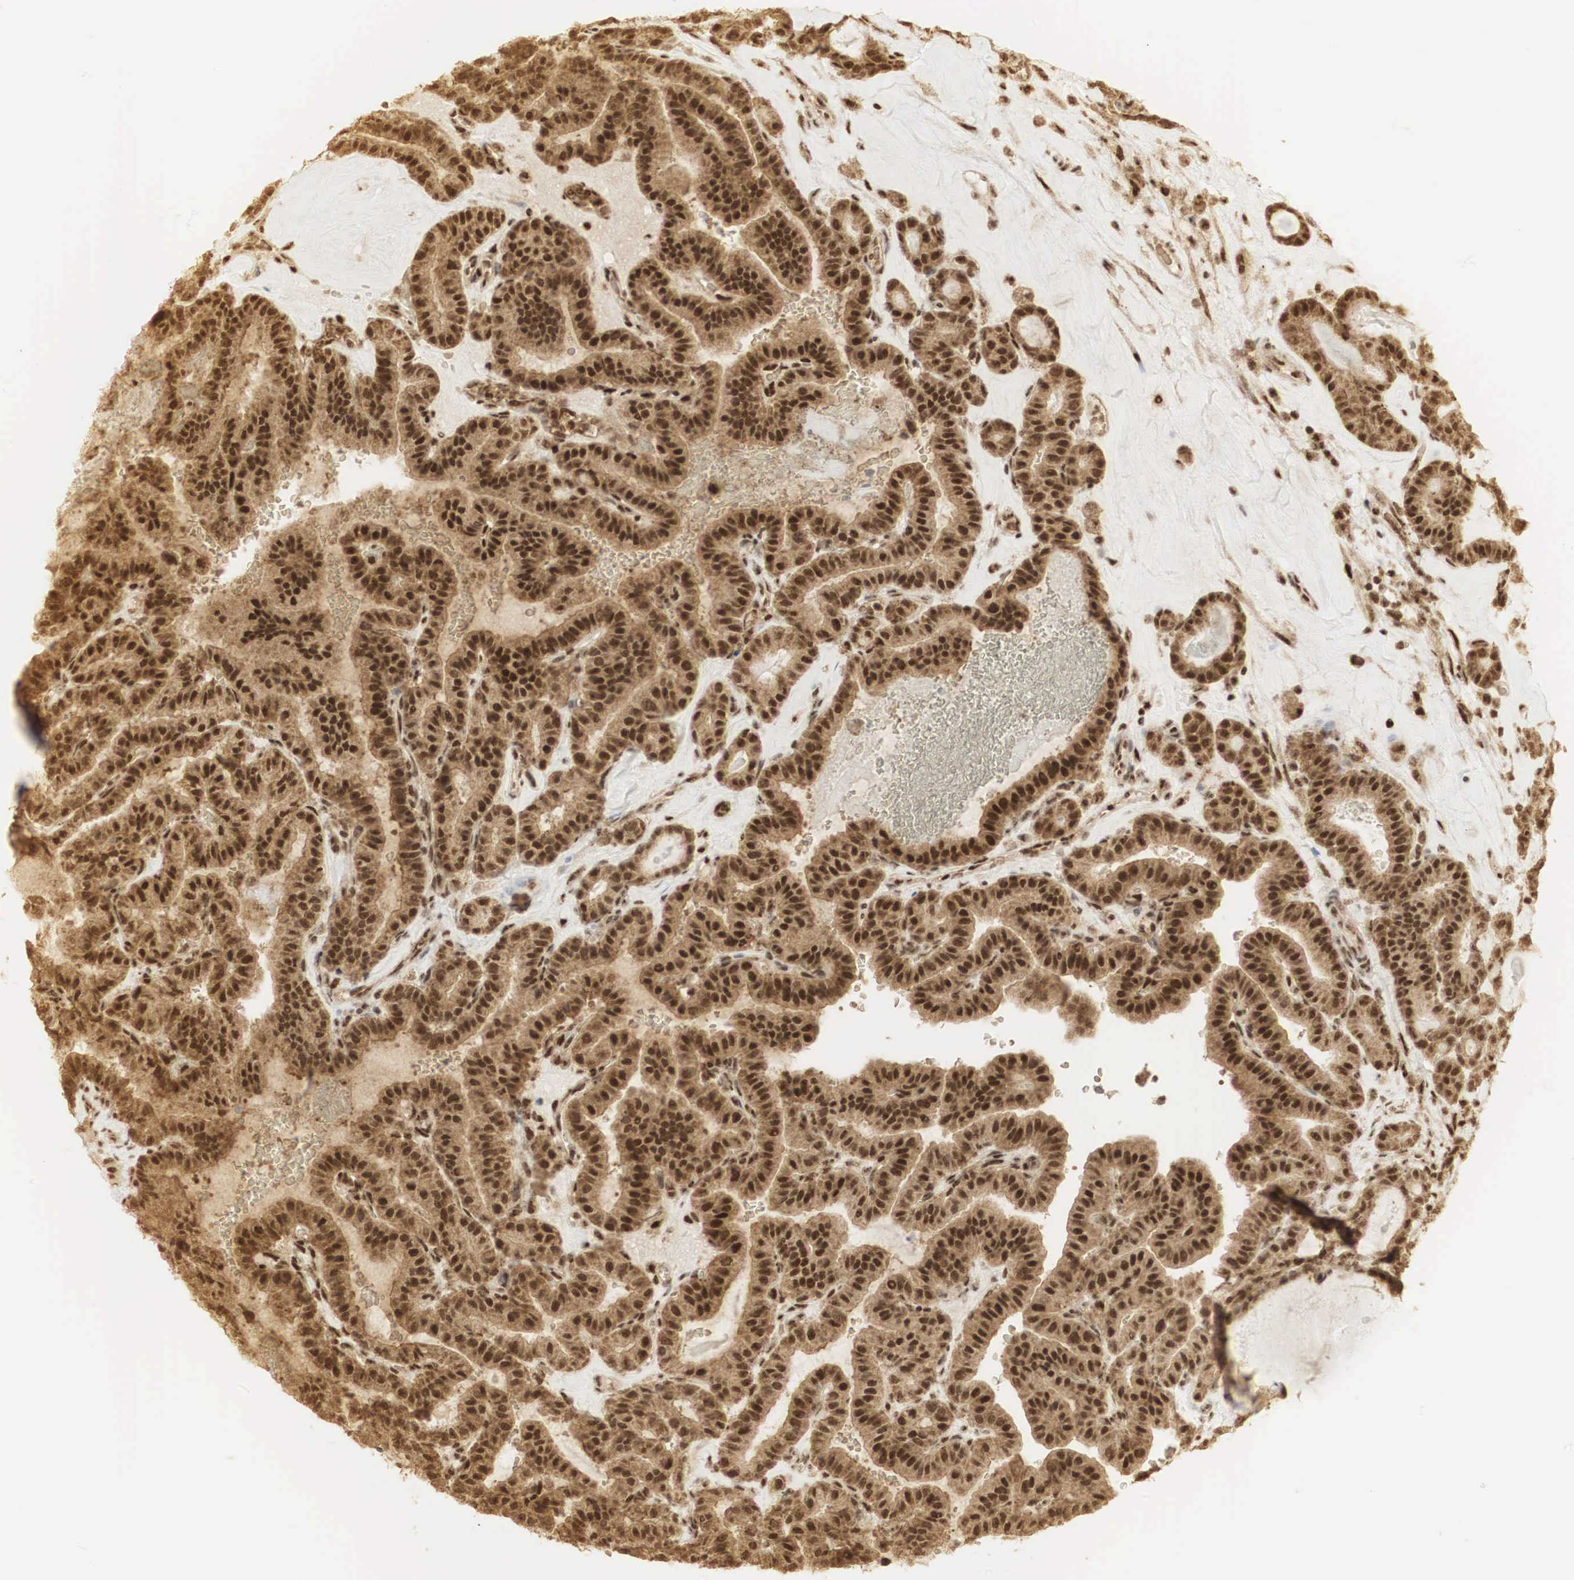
{"staining": {"intensity": "strong", "quantity": ">75%", "location": "cytoplasmic/membranous,nuclear"}, "tissue": "thyroid cancer", "cell_type": "Tumor cells", "image_type": "cancer", "snomed": [{"axis": "morphology", "description": "Papillary adenocarcinoma, NOS"}, {"axis": "topography", "description": "Thyroid gland"}], "caption": "This is an image of IHC staining of thyroid papillary adenocarcinoma, which shows strong positivity in the cytoplasmic/membranous and nuclear of tumor cells.", "gene": "RNF113A", "patient": {"sex": "male", "age": 87}}